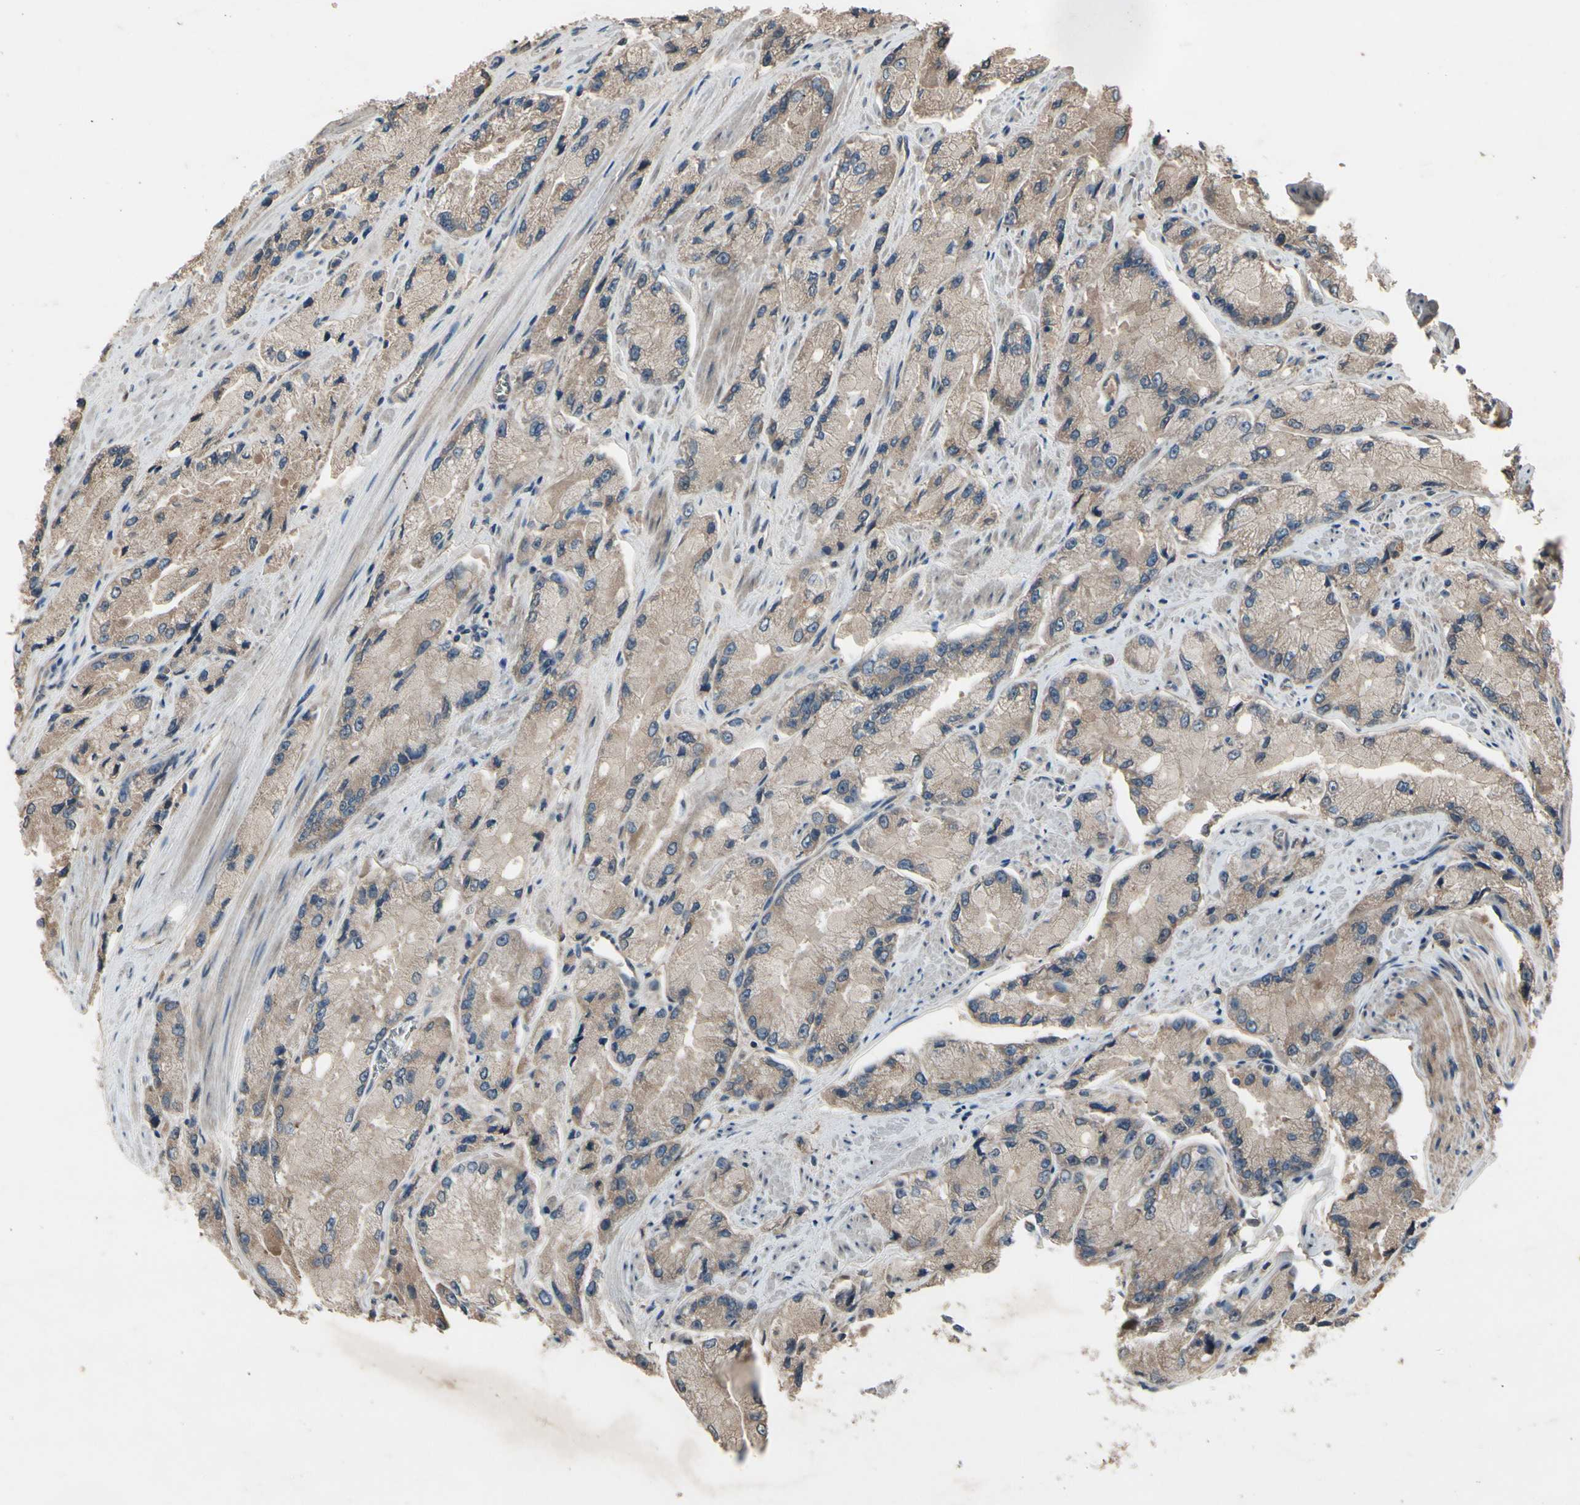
{"staining": {"intensity": "weak", "quantity": ">75%", "location": "cytoplasmic/membranous"}, "tissue": "prostate cancer", "cell_type": "Tumor cells", "image_type": "cancer", "snomed": [{"axis": "morphology", "description": "Adenocarcinoma, High grade"}, {"axis": "topography", "description": "Prostate"}], "caption": "Weak cytoplasmic/membranous staining for a protein is present in approximately >75% of tumor cells of prostate high-grade adenocarcinoma using immunohistochemistry.", "gene": "NSF", "patient": {"sex": "male", "age": 58}}